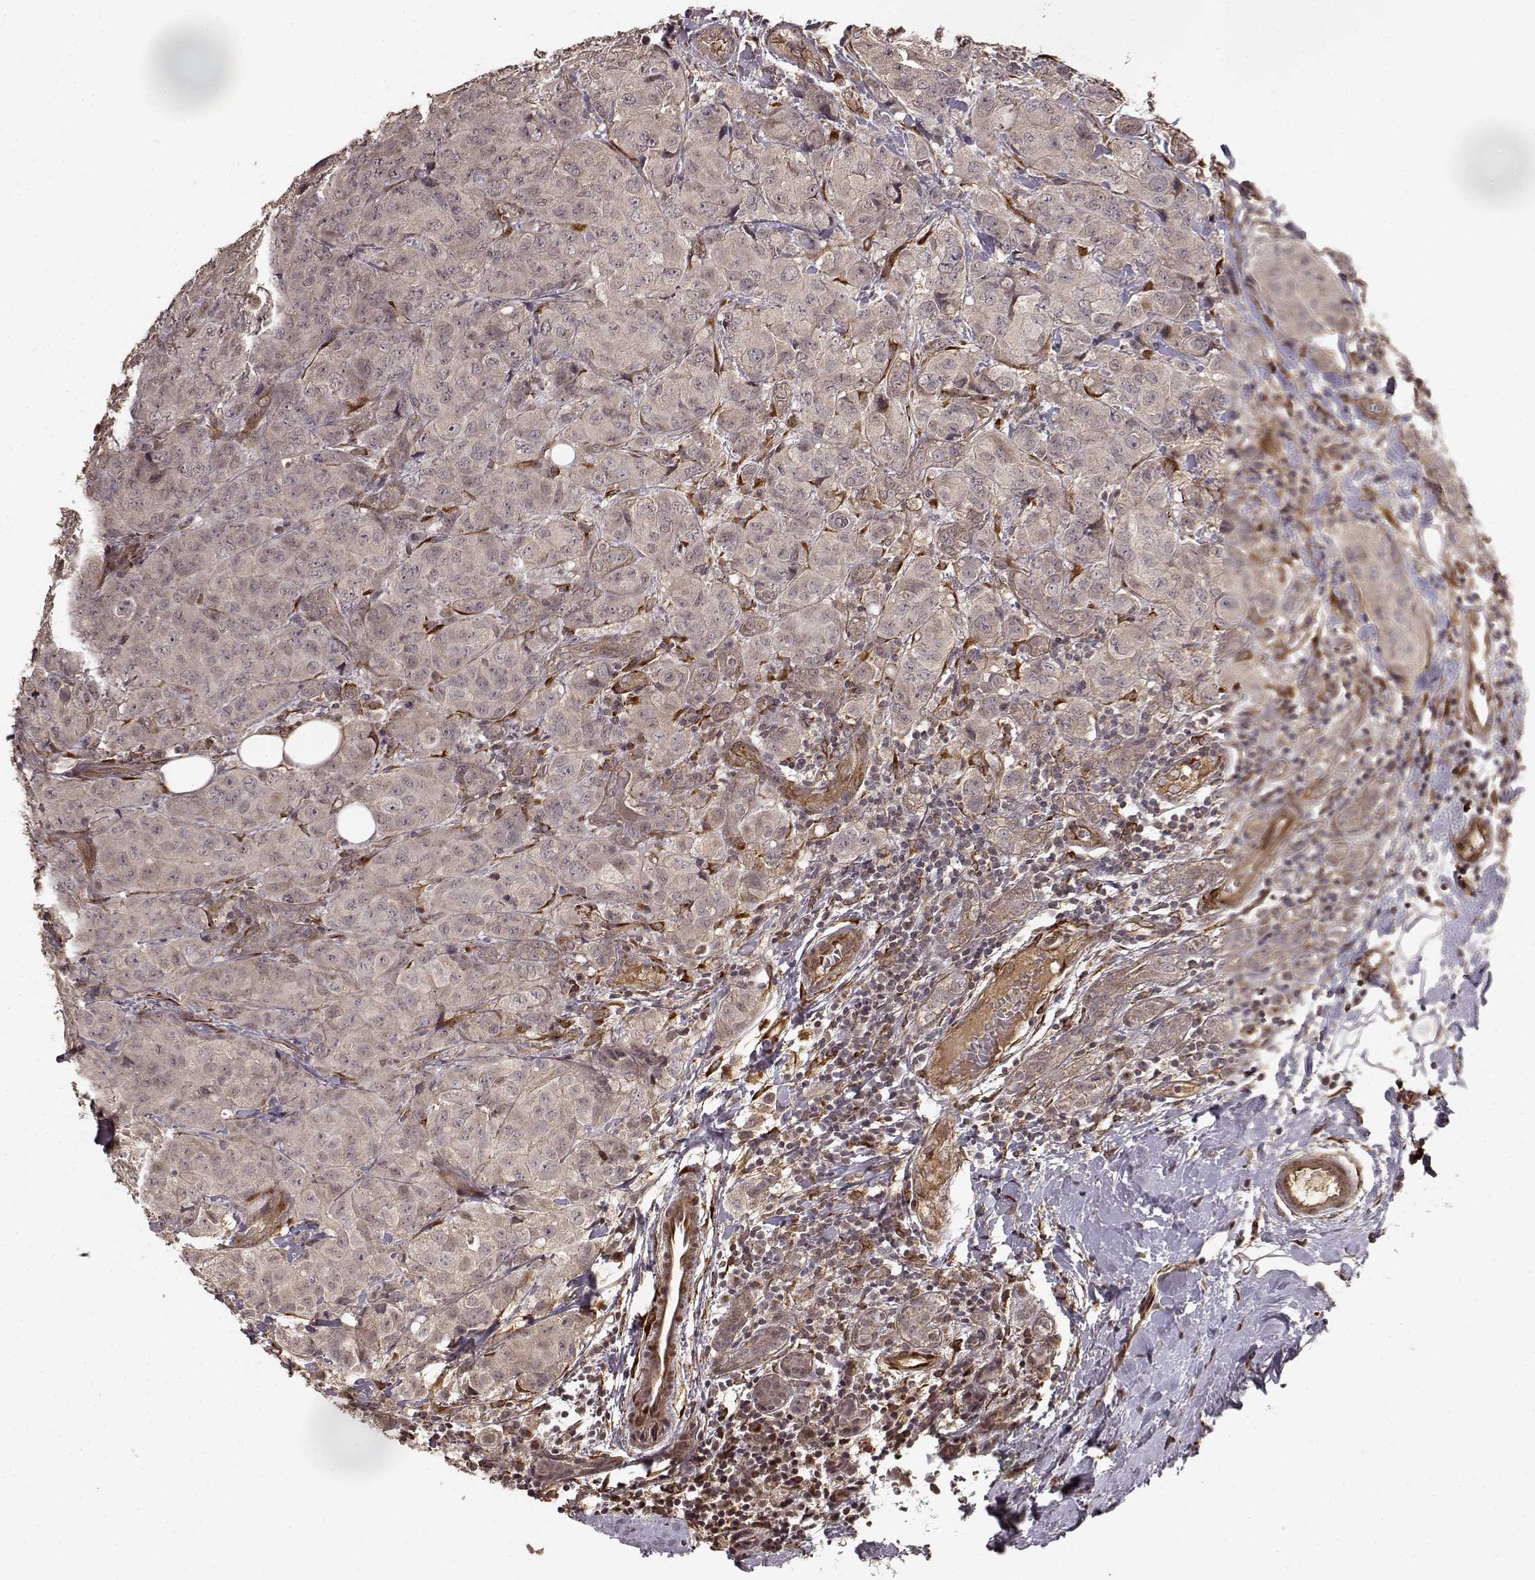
{"staining": {"intensity": "moderate", "quantity": "<25%", "location": "cytoplasmic/membranous"}, "tissue": "breast cancer", "cell_type": "Tumor cells", "image_type": "cancer", "snomed": [{"axis": "morphology", "description": "Duct carcinoma"}, {"axis": "topography", "description": "Breast"}], "caption": "This photomicrograph demonstrates immunohistochemistry staining of breast cancer, with low moderate cytoplasmic/membranous staining in about <25% of tumor cells.", "gene": "FSTL1", "patient": {"sex": "female", "age": 43}}